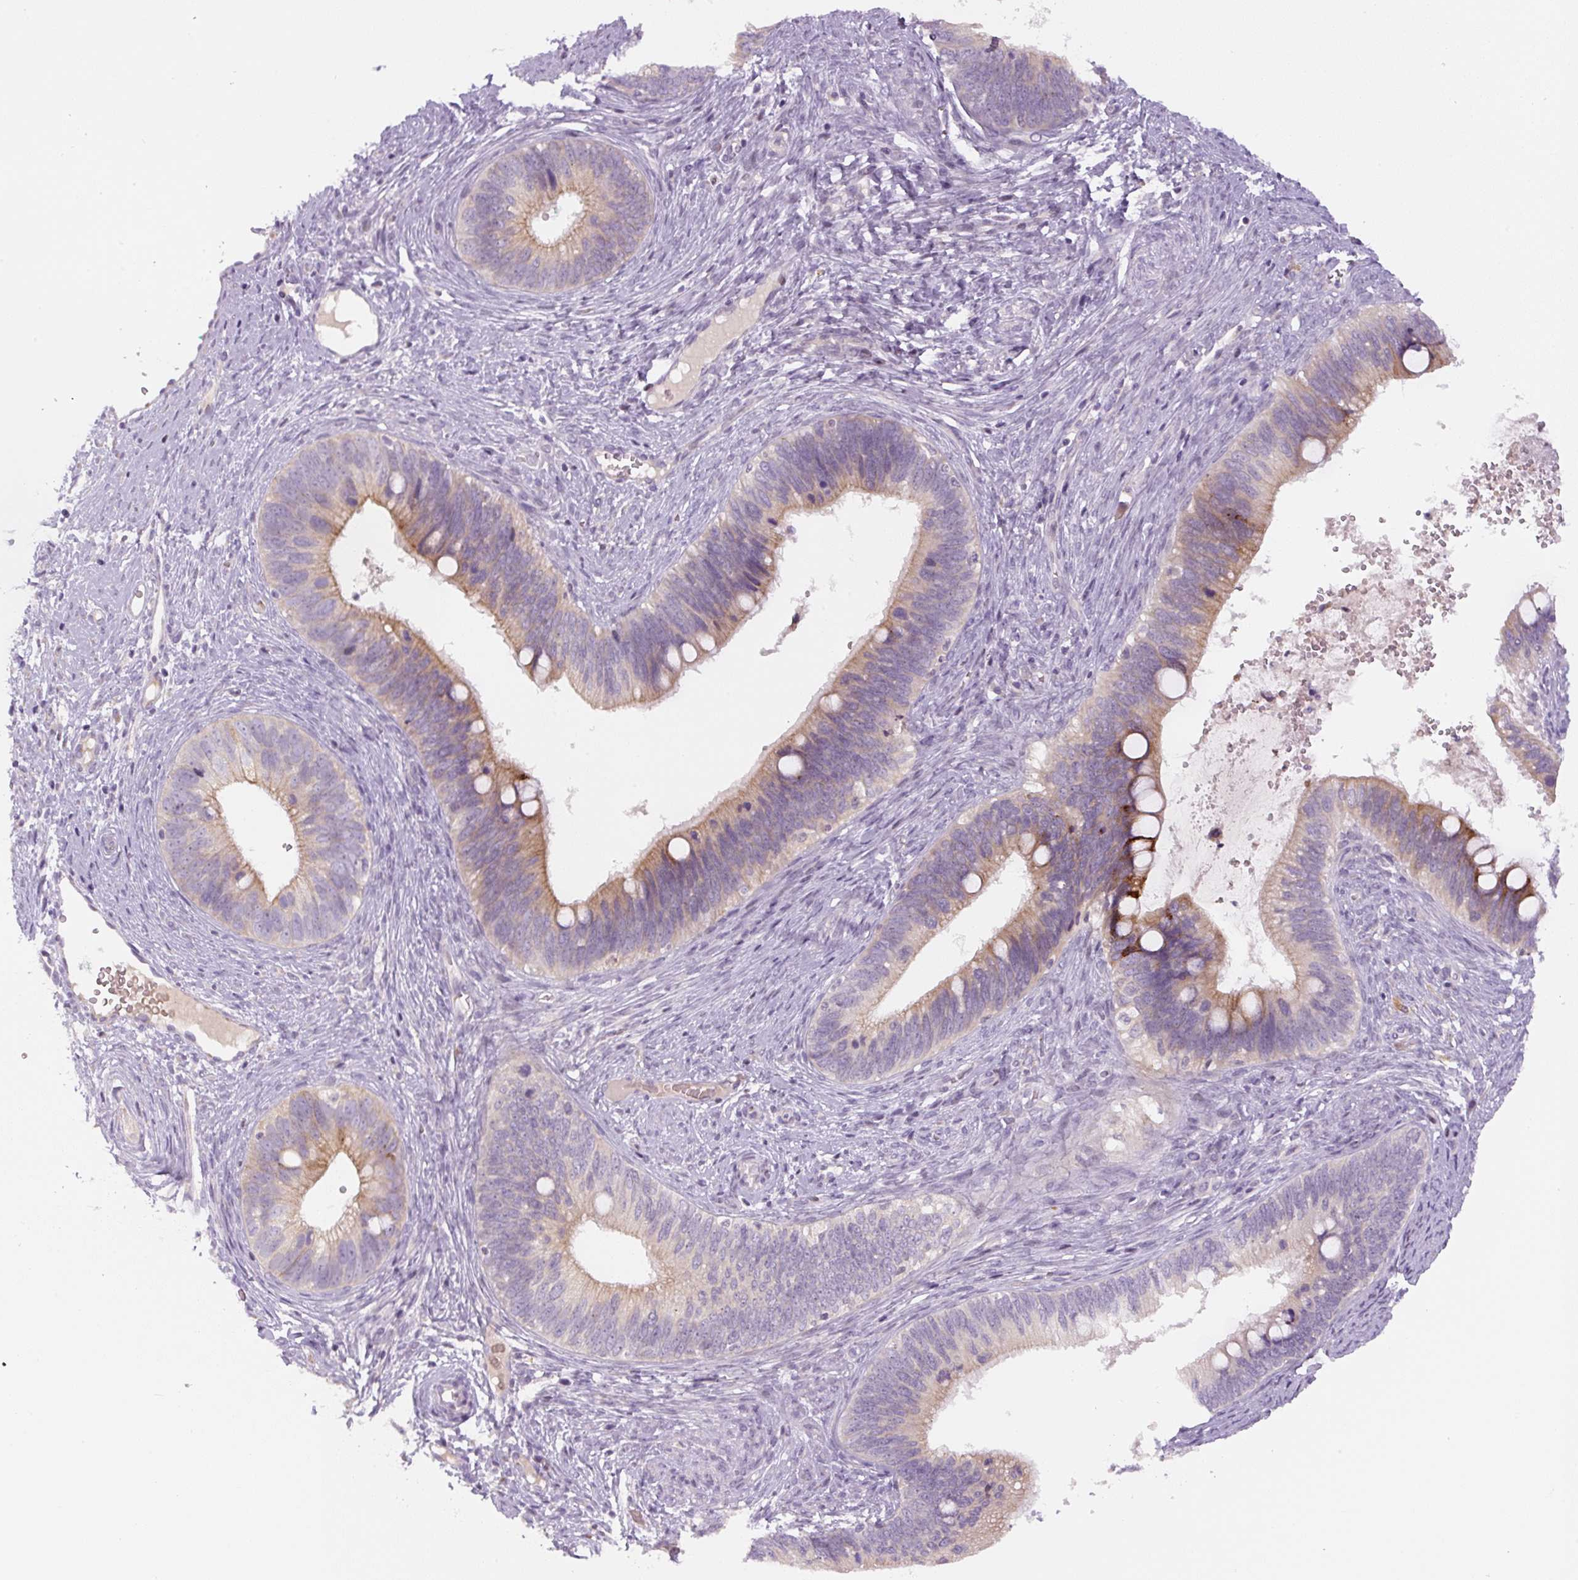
{"staining": {"intensity": "weak", "quantity": "25%-75%", "location": "cytoplasmic/membranous"}, "tissue": "cervical cancer", "cell_type": "Tumor cells", "image_type": "cancer", "snomed": [{"axis": "morphology", "description": "Adenocarcinoma, NOS"}, {"axis": "topography", "description": "Cervix"}], "caption": "A high-resolution image shows immunohistochemistry (IHC) staining of cervical cancer, which exhibits weak cytoplasmic/membranous expression in about 25%-75% of tumor cells.", "gene": "YIF1B", "patient": {"sex": "female", "age": 42}}